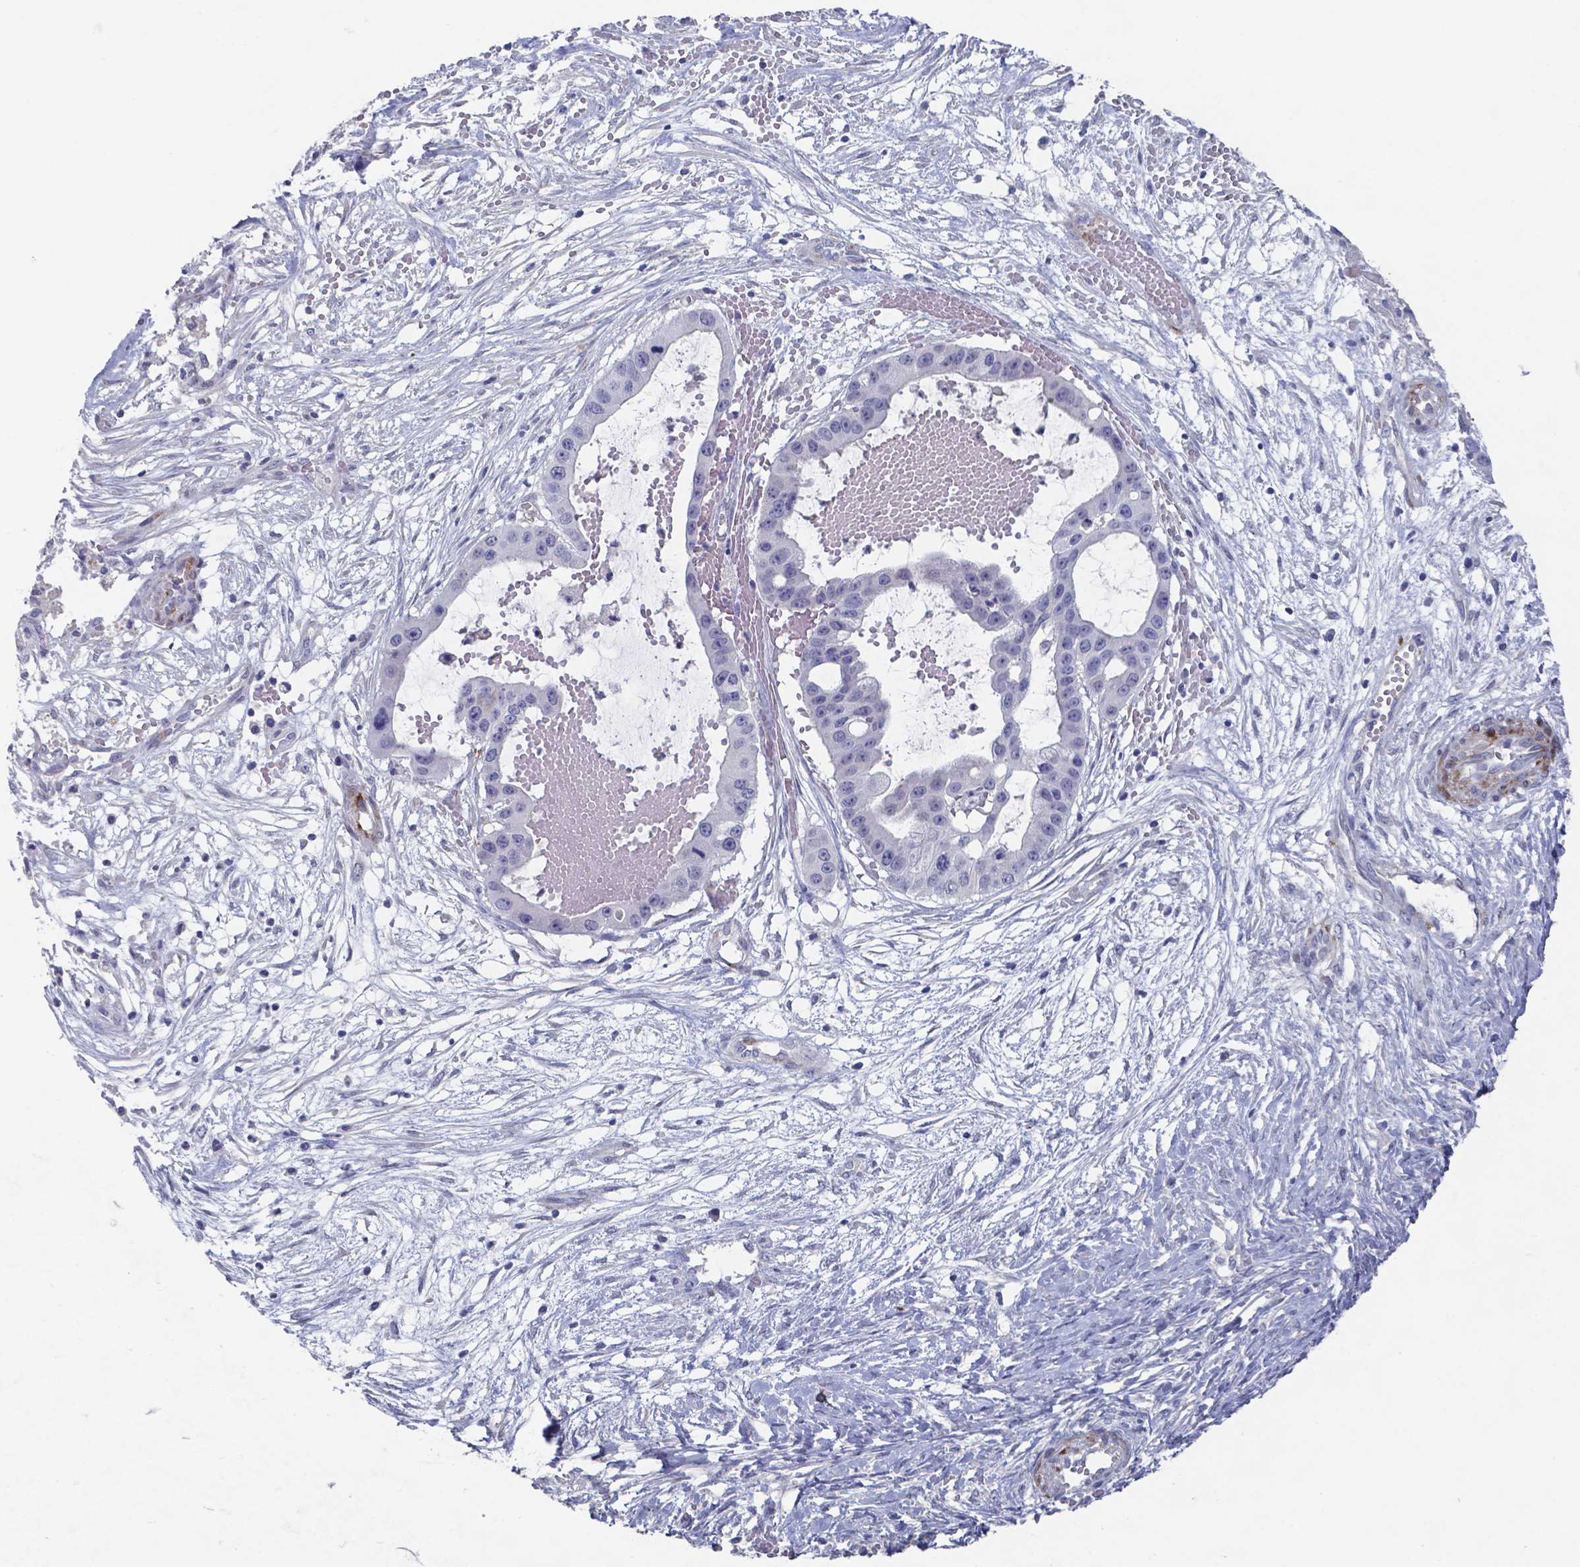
{"staining": {"intensity": "negative", "quantity": "none", "location": "none"}, "tissue": "ovarian cancer", "cell_type": "Tumor cells", "image_type": "cancer", "snomed": [{"axis": "morphology", "description": "Cystadenocarcinoma, serous, NOS"}, {"axis": "topography", "description": "Ovary"}], "caption": "DAB immunohistochemical staining of ovarian cancer (serous cystadenocarcinoma) shows no significant expression in tumor cells. The staining is performed using DAB brown chromogen with nuclei counter-stained in using hematoxylin.", "gene": "PLA2R1", "patient": {"sex": "female", "age": 56}}